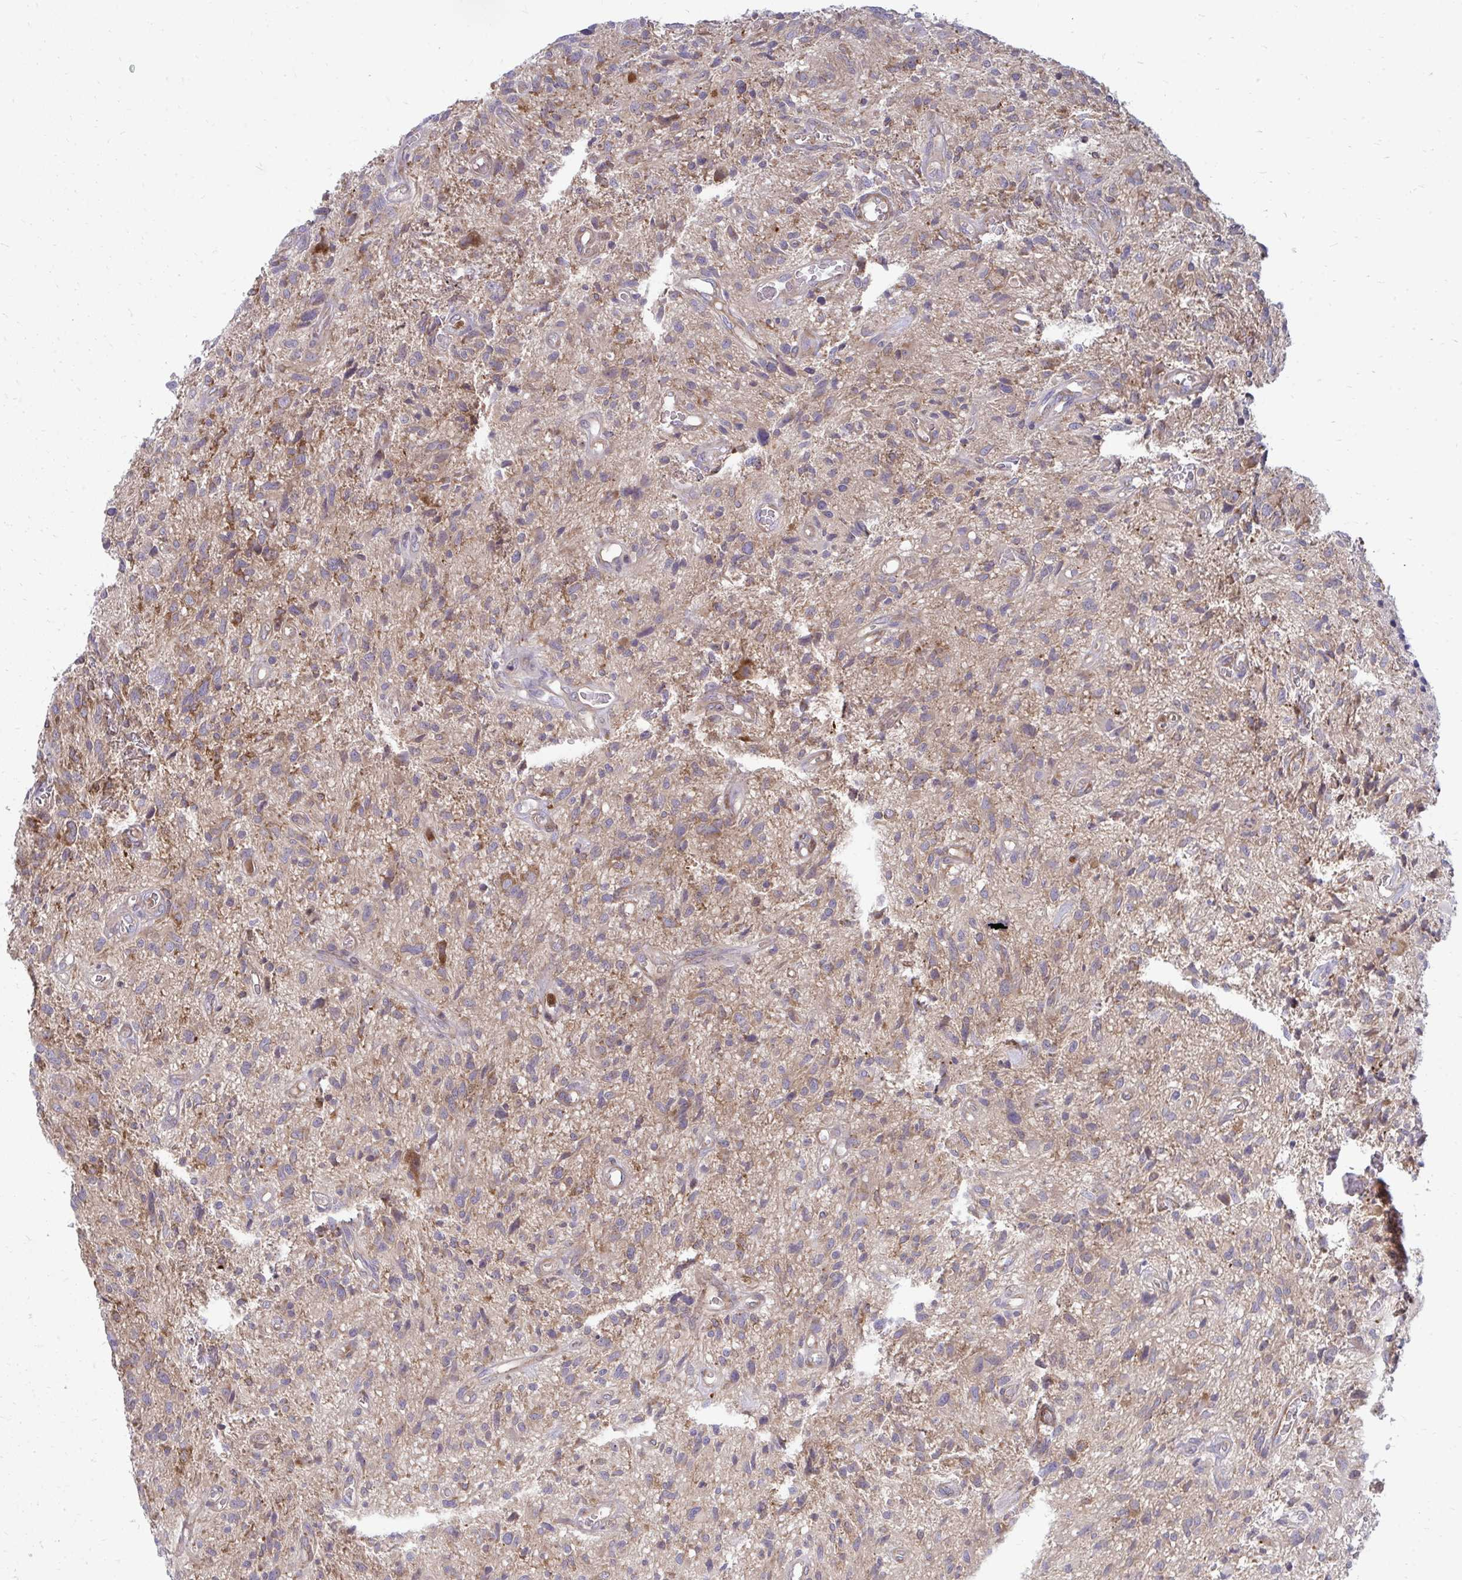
{"staining": {"intensity": "weak", "quantity": "25%-75%", "location": "cytoplasmic/membranous"}, "tissue": "glioma", "cell_type": "Tumor cells", "image_type": "cancer", "snomed": [{"axis": "morphology", "description": "Glioma, malignant, High grade"}, {"axis": "topography", "description": "Brain"}], "caption": "A photomicrograph of glioma stained for a protein displays weak cytoplasmic/membranous brown staining in tumor cells.", "gene": "ASAP1", "patient": {"sex": "male", "age": 75}}